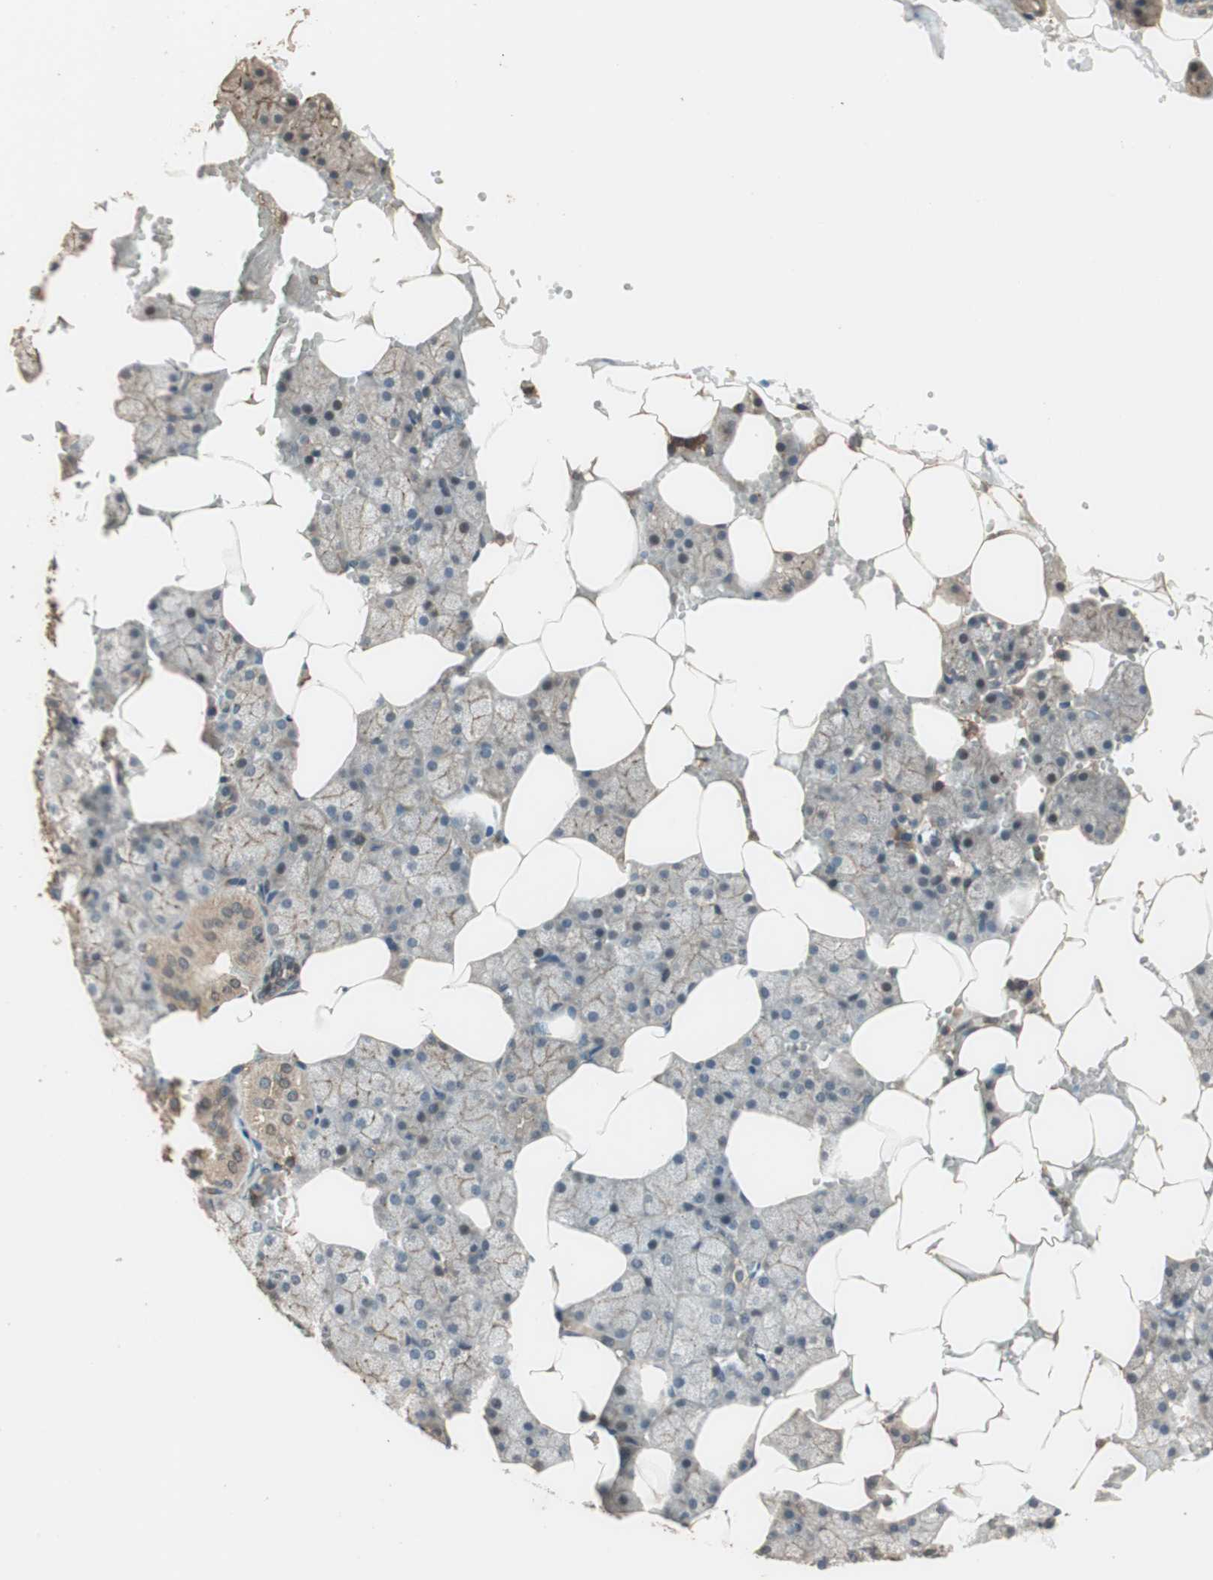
{"staining": {"intensity": "moderate", "quantity": ">75%", "location": "cytoplasmic/membranous"}, "tissue": "salivary gland", "cell_type": "Glandular cells", "image_type": "normal", "snomed": [{"axis": "morphology", "description": "Normal tissue, NOS"}, {"axis": "topography", "description": "Salivary gland"}], "caption": "Immunohistochemistry (IHC) micrograph of benign human salivary gland stained for a protein (brown), which demonstrates medium levels of moderate cytoplasmic/membranous expression in about >75% of glandular cells.", "gene": "MST1R", "patient": {"sex": "male", "age": 62}}